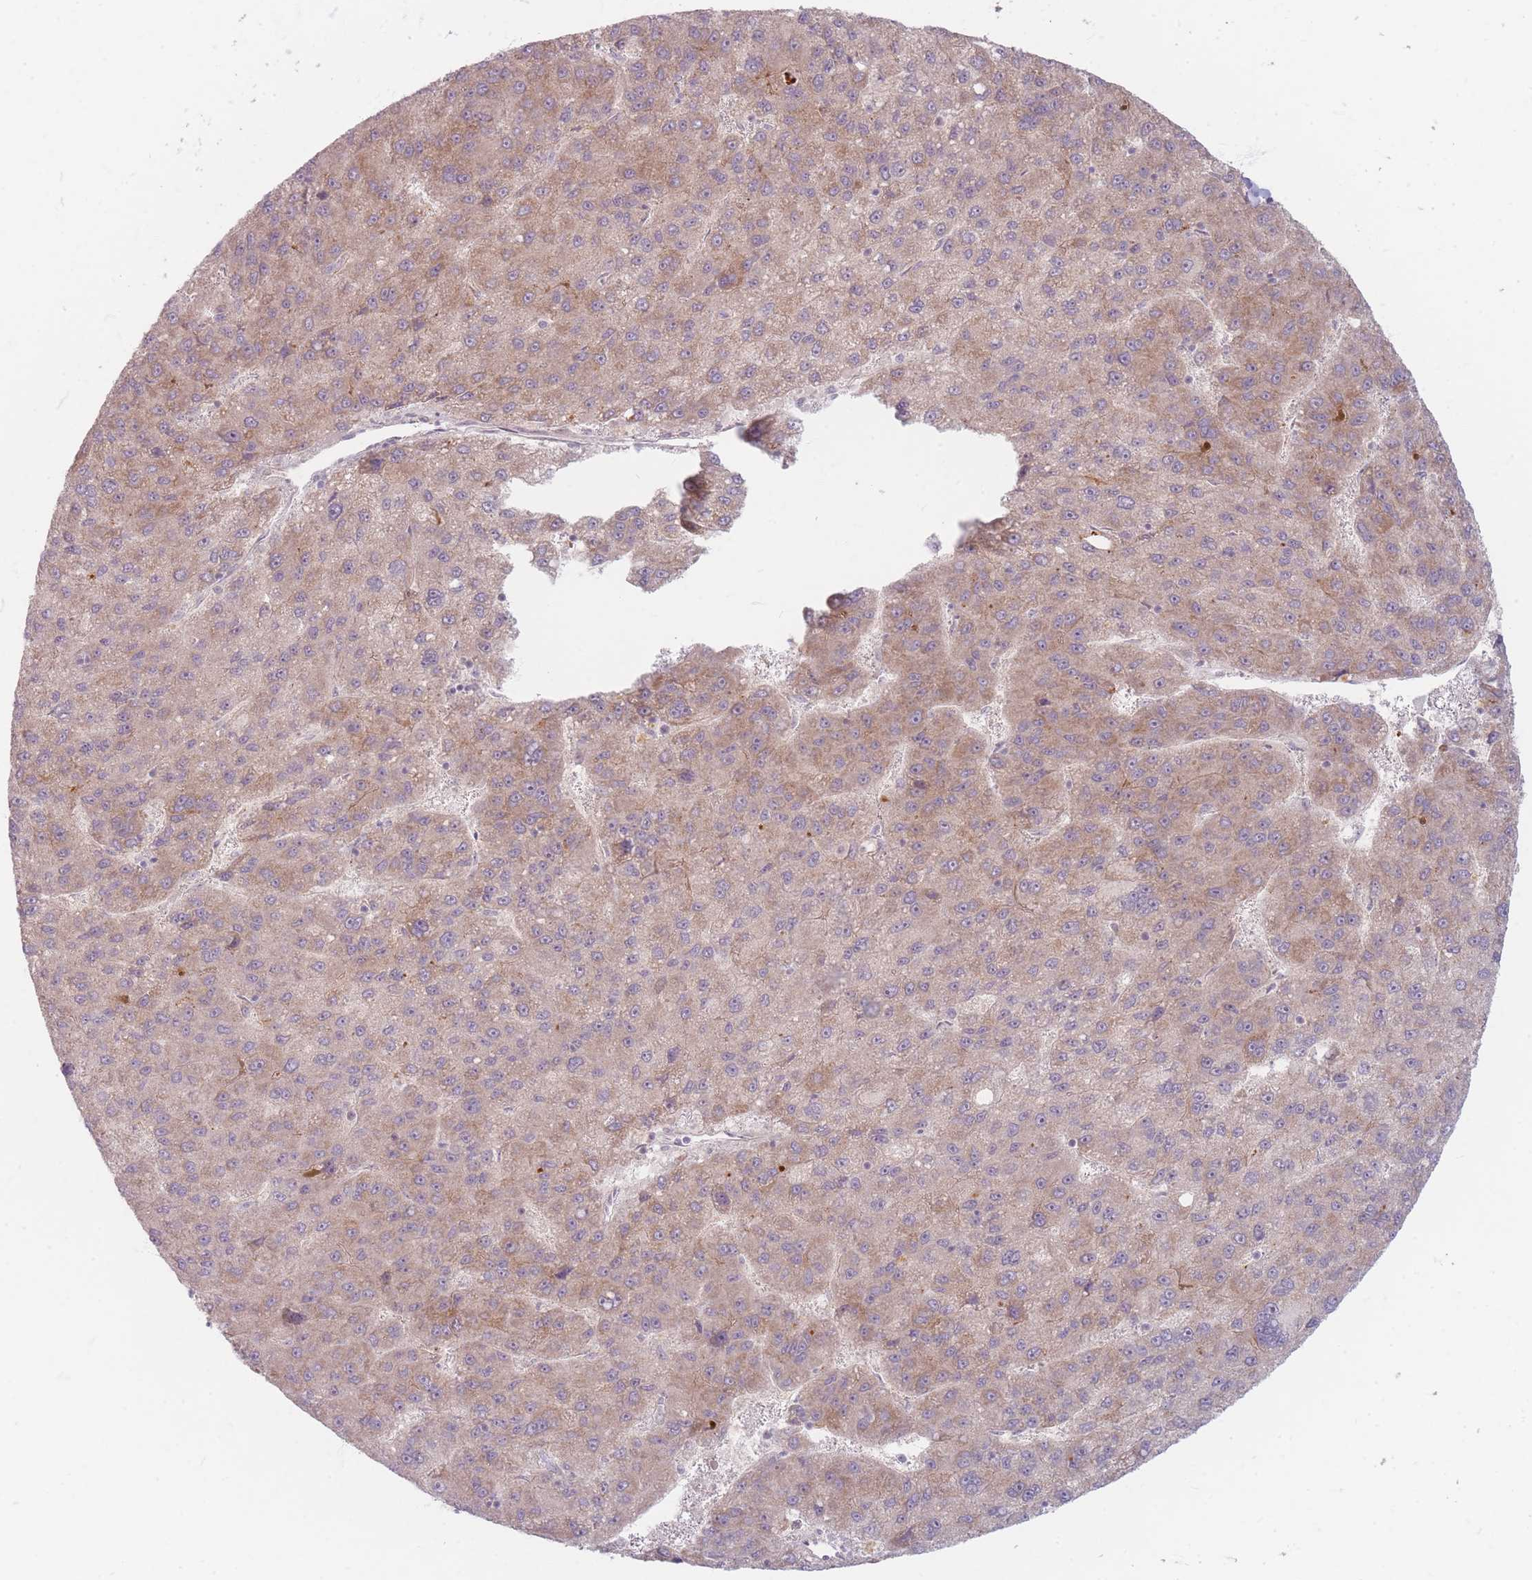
{"staining": {"intensity": "weak", "quantity": ">75%", "location": "cytoplasmic/membranous"}, "tissue": "liver cancer", "cell_type": "Tumor cells", "image_type": "cancer", "snomed": [{"axis": "morphology", "description": "Carcinoma, Hepatocellular, NOS"}, {"axis": "topography", "description": "Liver"}], "caption": "DAB (3,3'-diaminobenzidine) immunohistochemical staining of liver hepatocellular carcinoma shows weak cytoplasmic/membranous protein staining in about >75% of tumor cells.", "gene": "CHCHD7", "patient": {"sex": "female", "age": 82}}